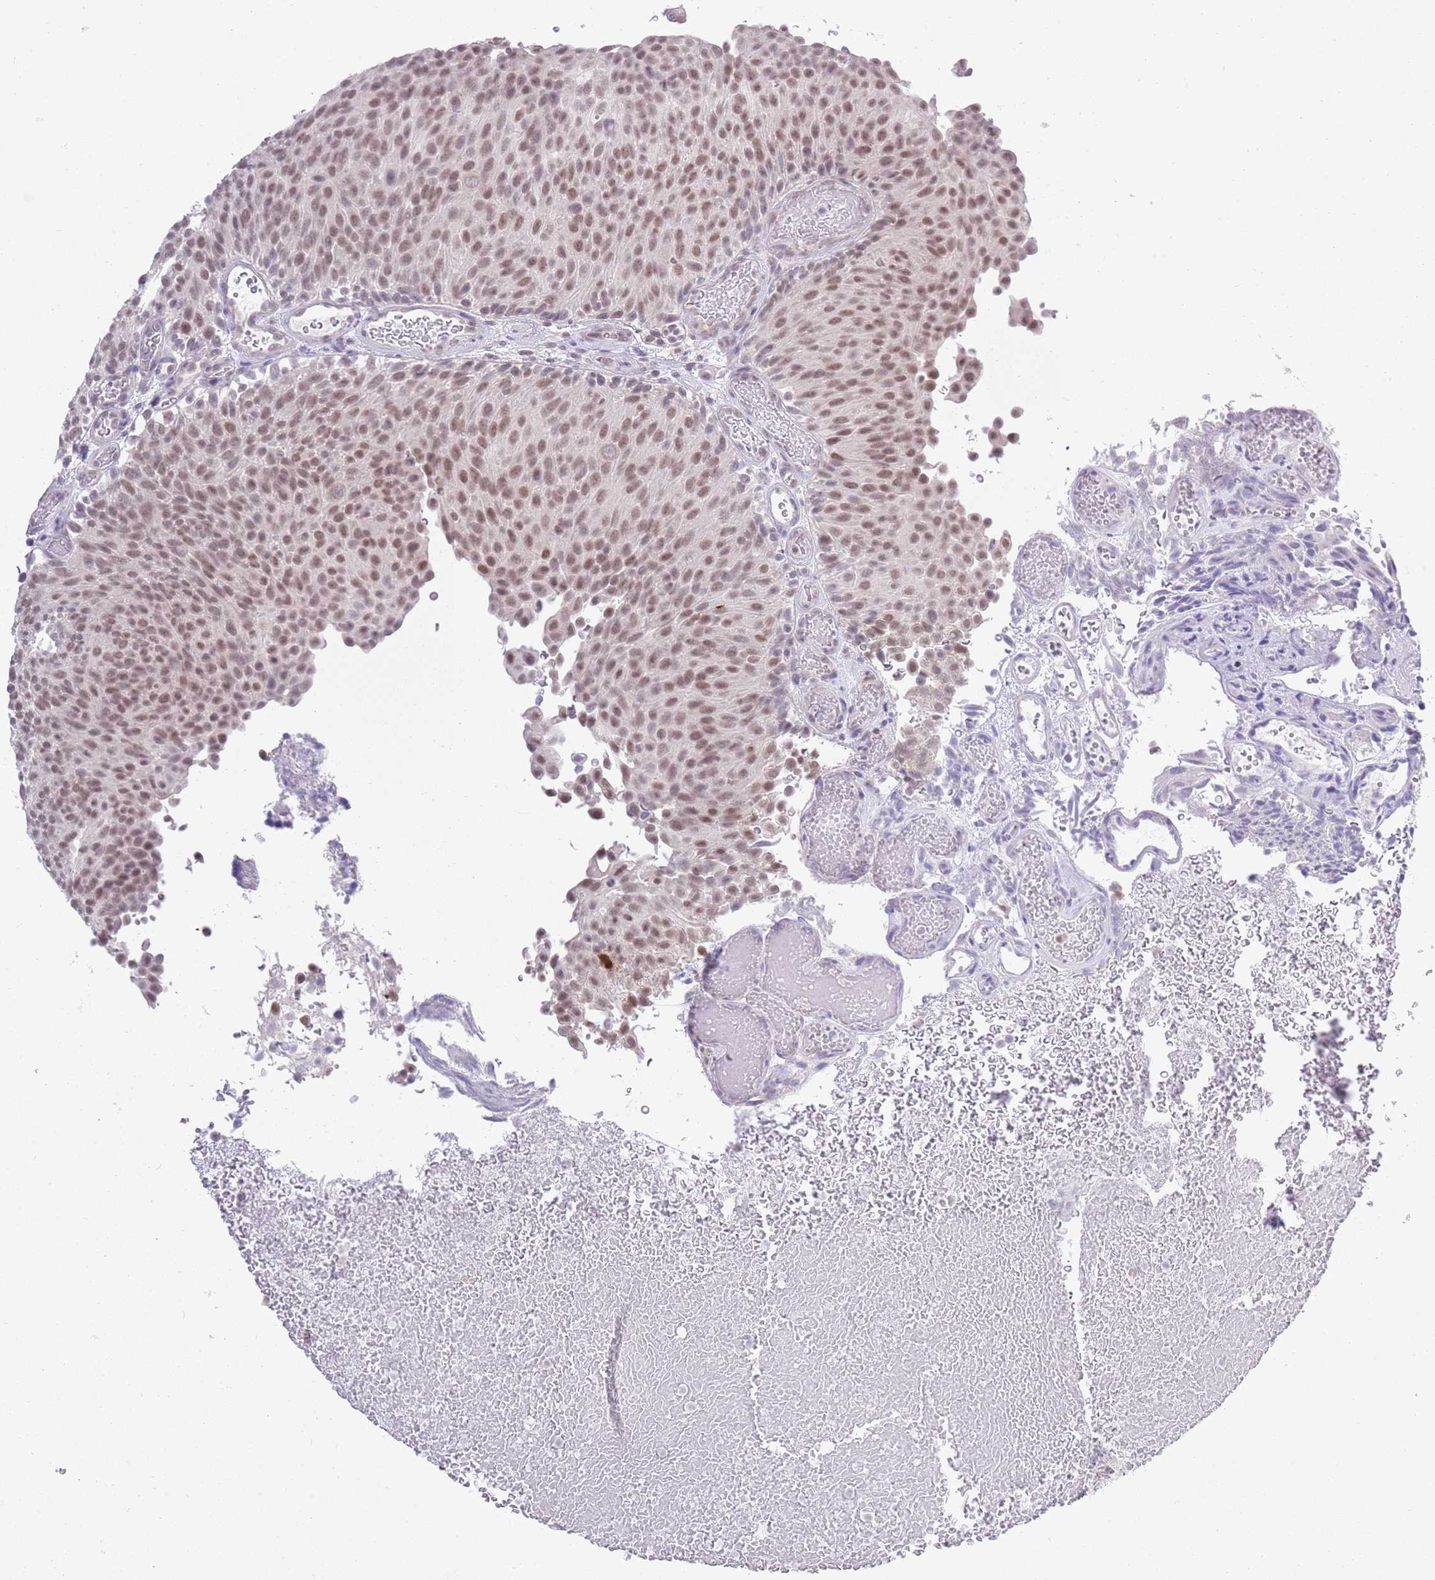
{"staining": {"intensity": "moderate", "quantity": ">75%", "location": "nuclear"}, "tissue": "urothelial cancer", "cell_type": "Tumor cells", "image_type": "cancer", "snomed": [{"axis": "morphology", "description": "Urothelial carcinoma, Low grade"}, {"axis": "topography", "description": "Urinary bladder"}], "caption": "Immunohistochemical staining of human low-grade urothelial carcinoma demonstrates medium levels of moderate nuclear protein expression in approximately >75% of tumor cells. (DAB IHC, brown staining for protein, blue staining for nuclei).", "gene": "SEPHS2", "patient": {"sex": "male", "age": 78}}